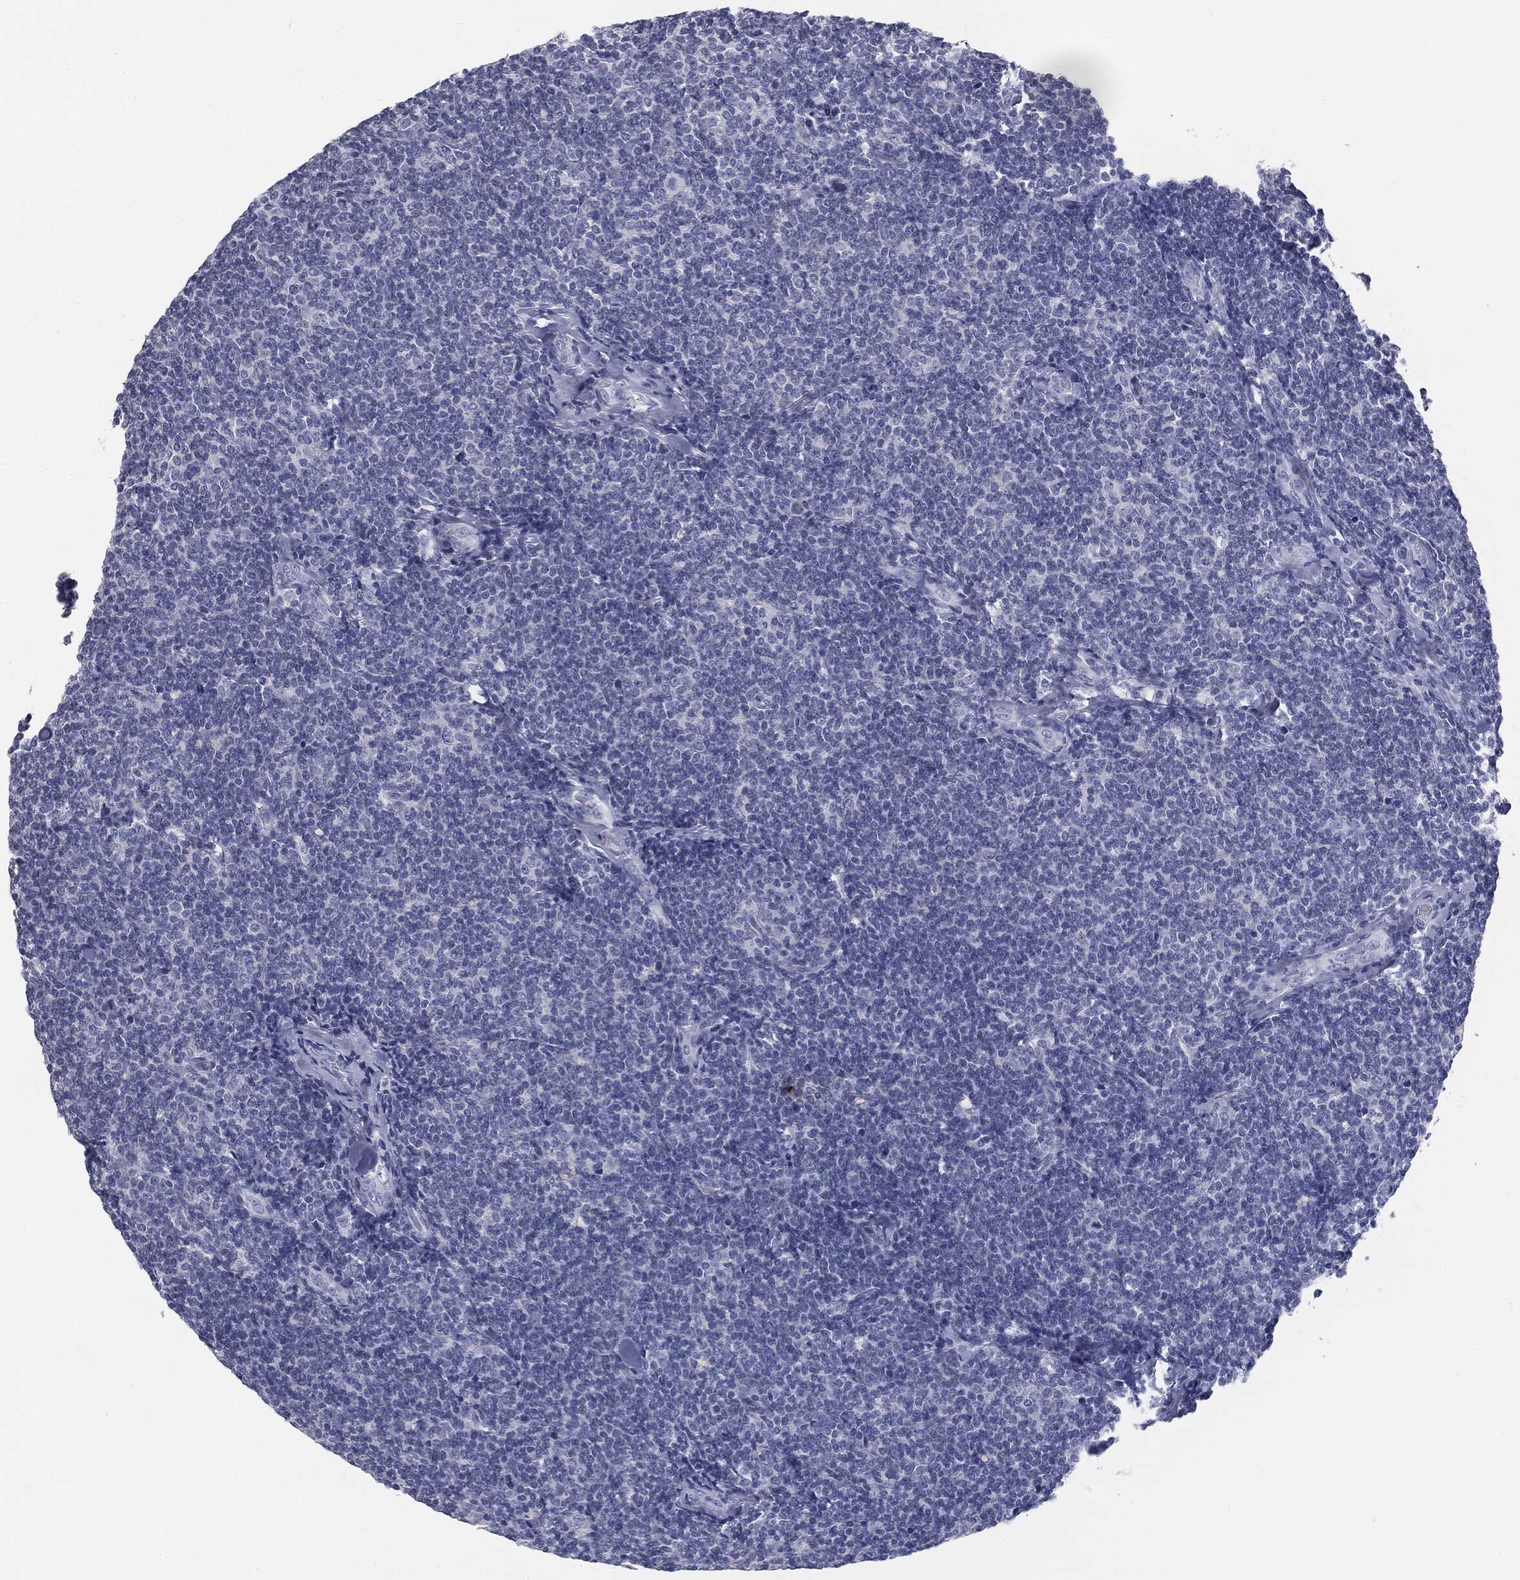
{"staining": {"intensity": "negative", "quantity": "none", "location": "none"}, "tissue": "lymphoma", "cell_type": "Tumor cells", "image_type": "cancer", "snomed": [{"axis": "morphology", "description": "Malignant lymphoma, non-Hodgkin's type, Low grade"}, {"axis": "topography", "description": "Lymph node"}], "caption": "High power microscopy image of an immunohistochemistry micrograph of malignant lymphoma, non-Hodgkin's type (low-grade), revealing no significant expression in tumor cells.", "gene": "MUC5AC", "patient": {"sex": "female", "age": 56}}